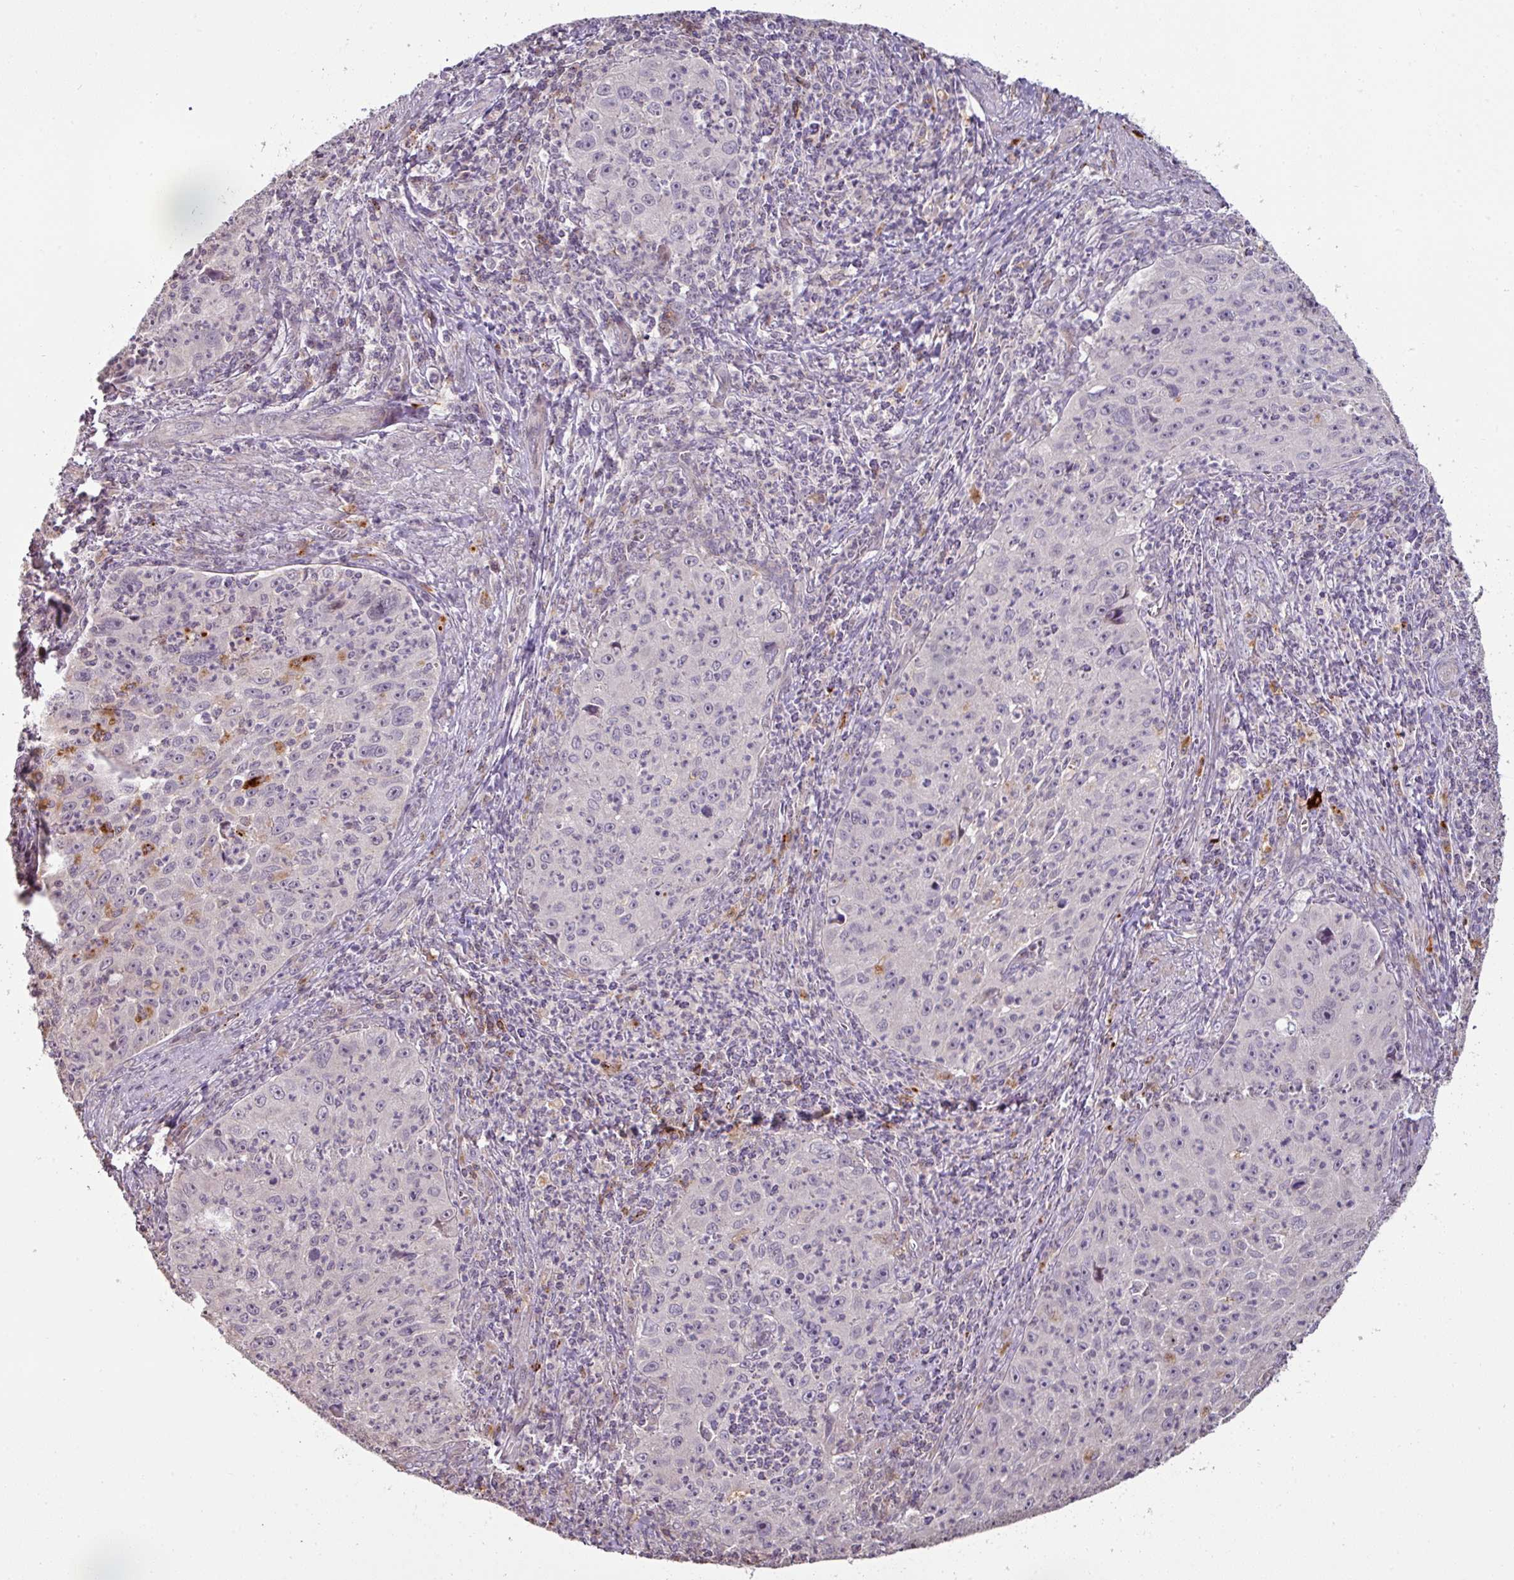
{"staining": {"intensity": "negative", "quantity": "none", "location": "none"}, "tissue": "cervical cancer", "cell_type": "Tumor cells", "image_type": "cancer", "snomed": [{"axis": "morphology", "description": "Squamous cell carcinoma, NOS"}, {"axis": "topography", "description": "Cervix"}], "caption": "The photomicrograph exhibits no significant expression in tumor cells of squamous cell carcinoma (cervical). (DAB immunohistochemistry visualized using brightfield microscopy, high magnification).", "gene": "CXCR5", "patient": {"sex": "female", "age": 30}}